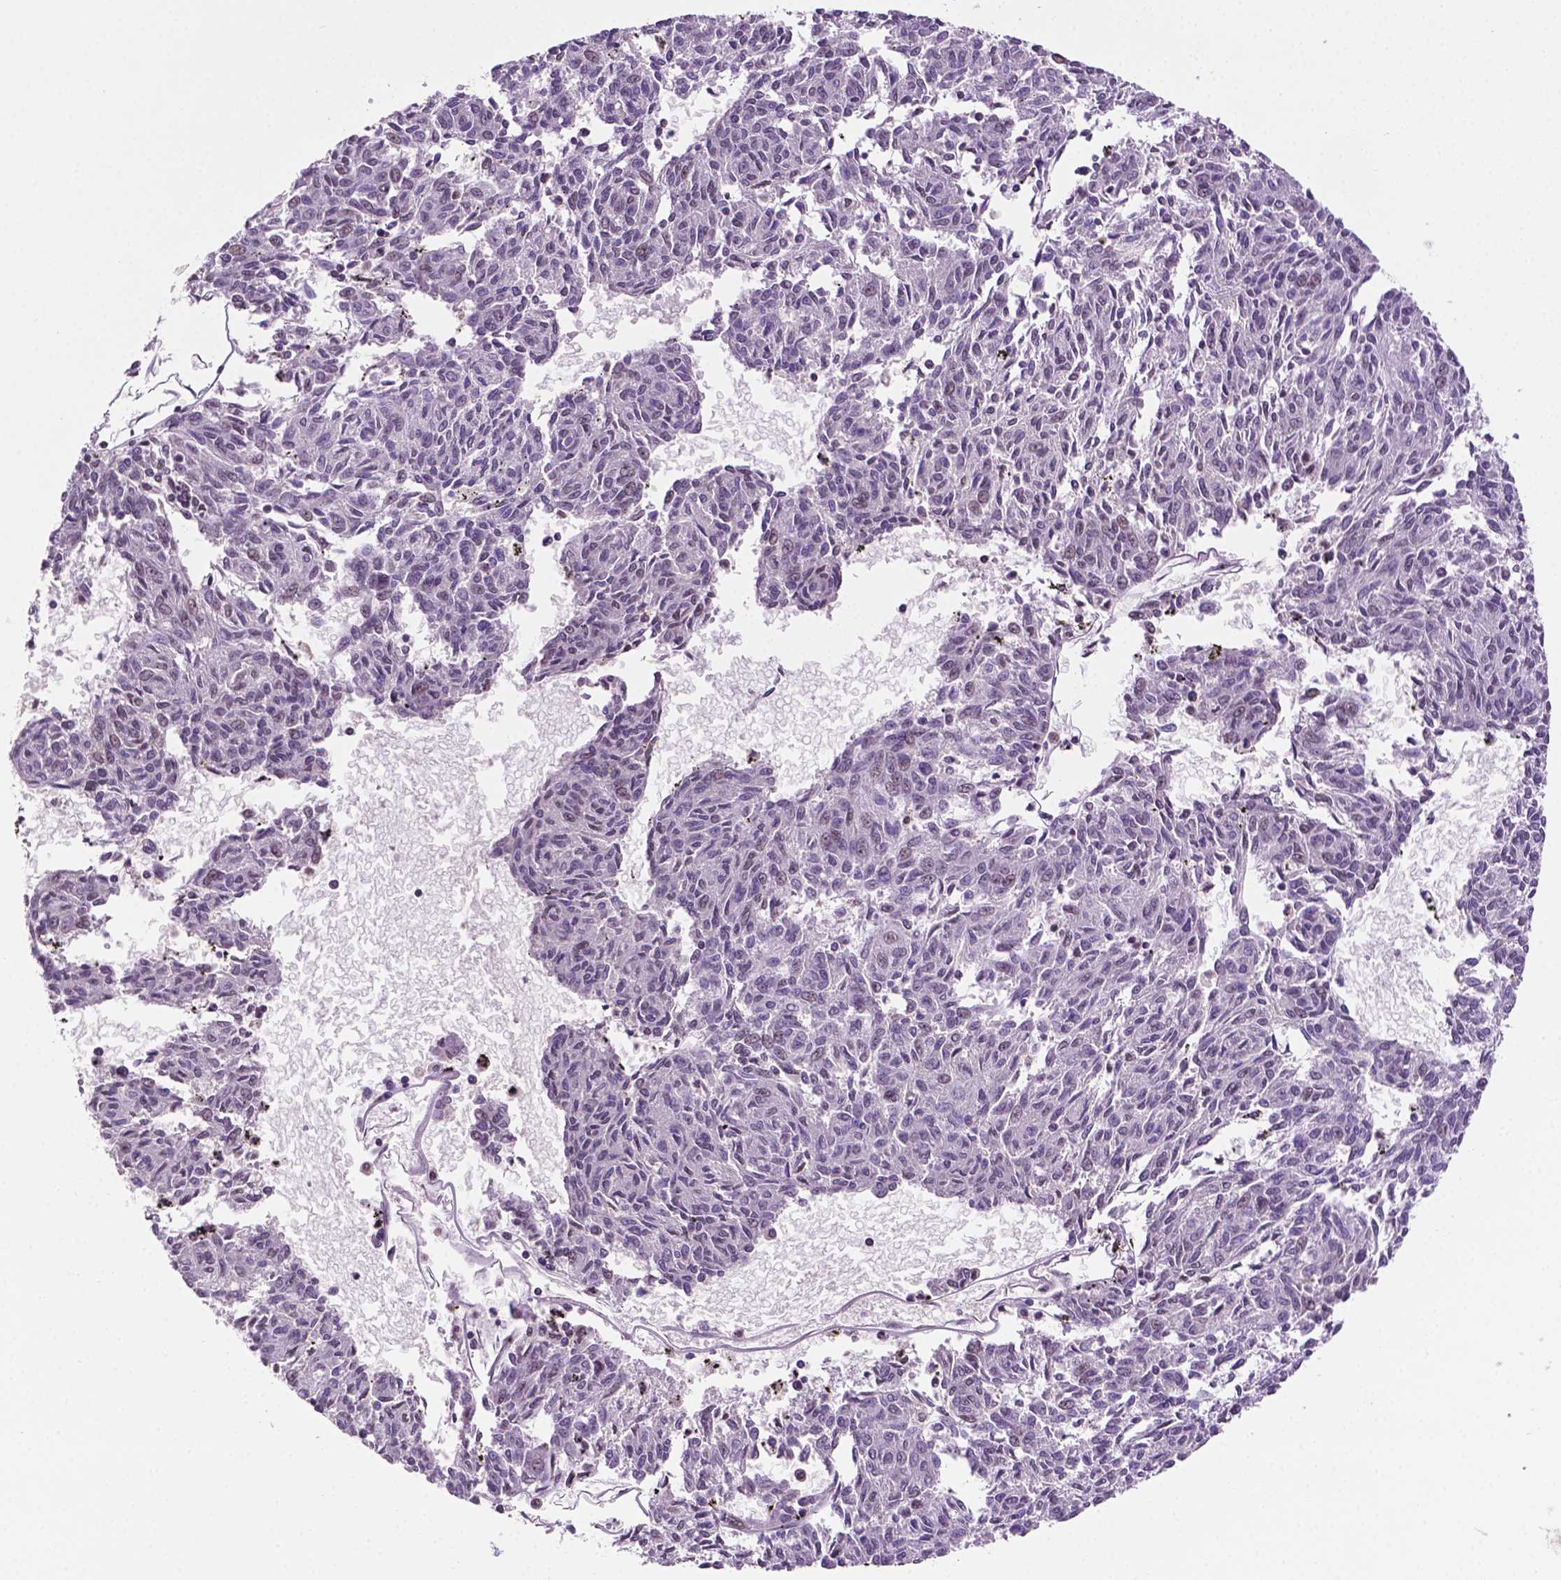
{"staining": {"intensity": "negative", "quantity": "none", "location": "none"}, "tissue": "melanoma", "cell_type": "Tumor cells", "image_type": "cancer", "snomed": [{"axis": "morphology", "description": "Malignant melanoma, NOS"}, {"axis": "topography", "description": "Skin"}], "caption": "This is an IHC photomicrograph of melanoma. There is no positivity in tumor cells.", "gene": "PTPN6", "patient": {"sex": "female", "age": 72}}